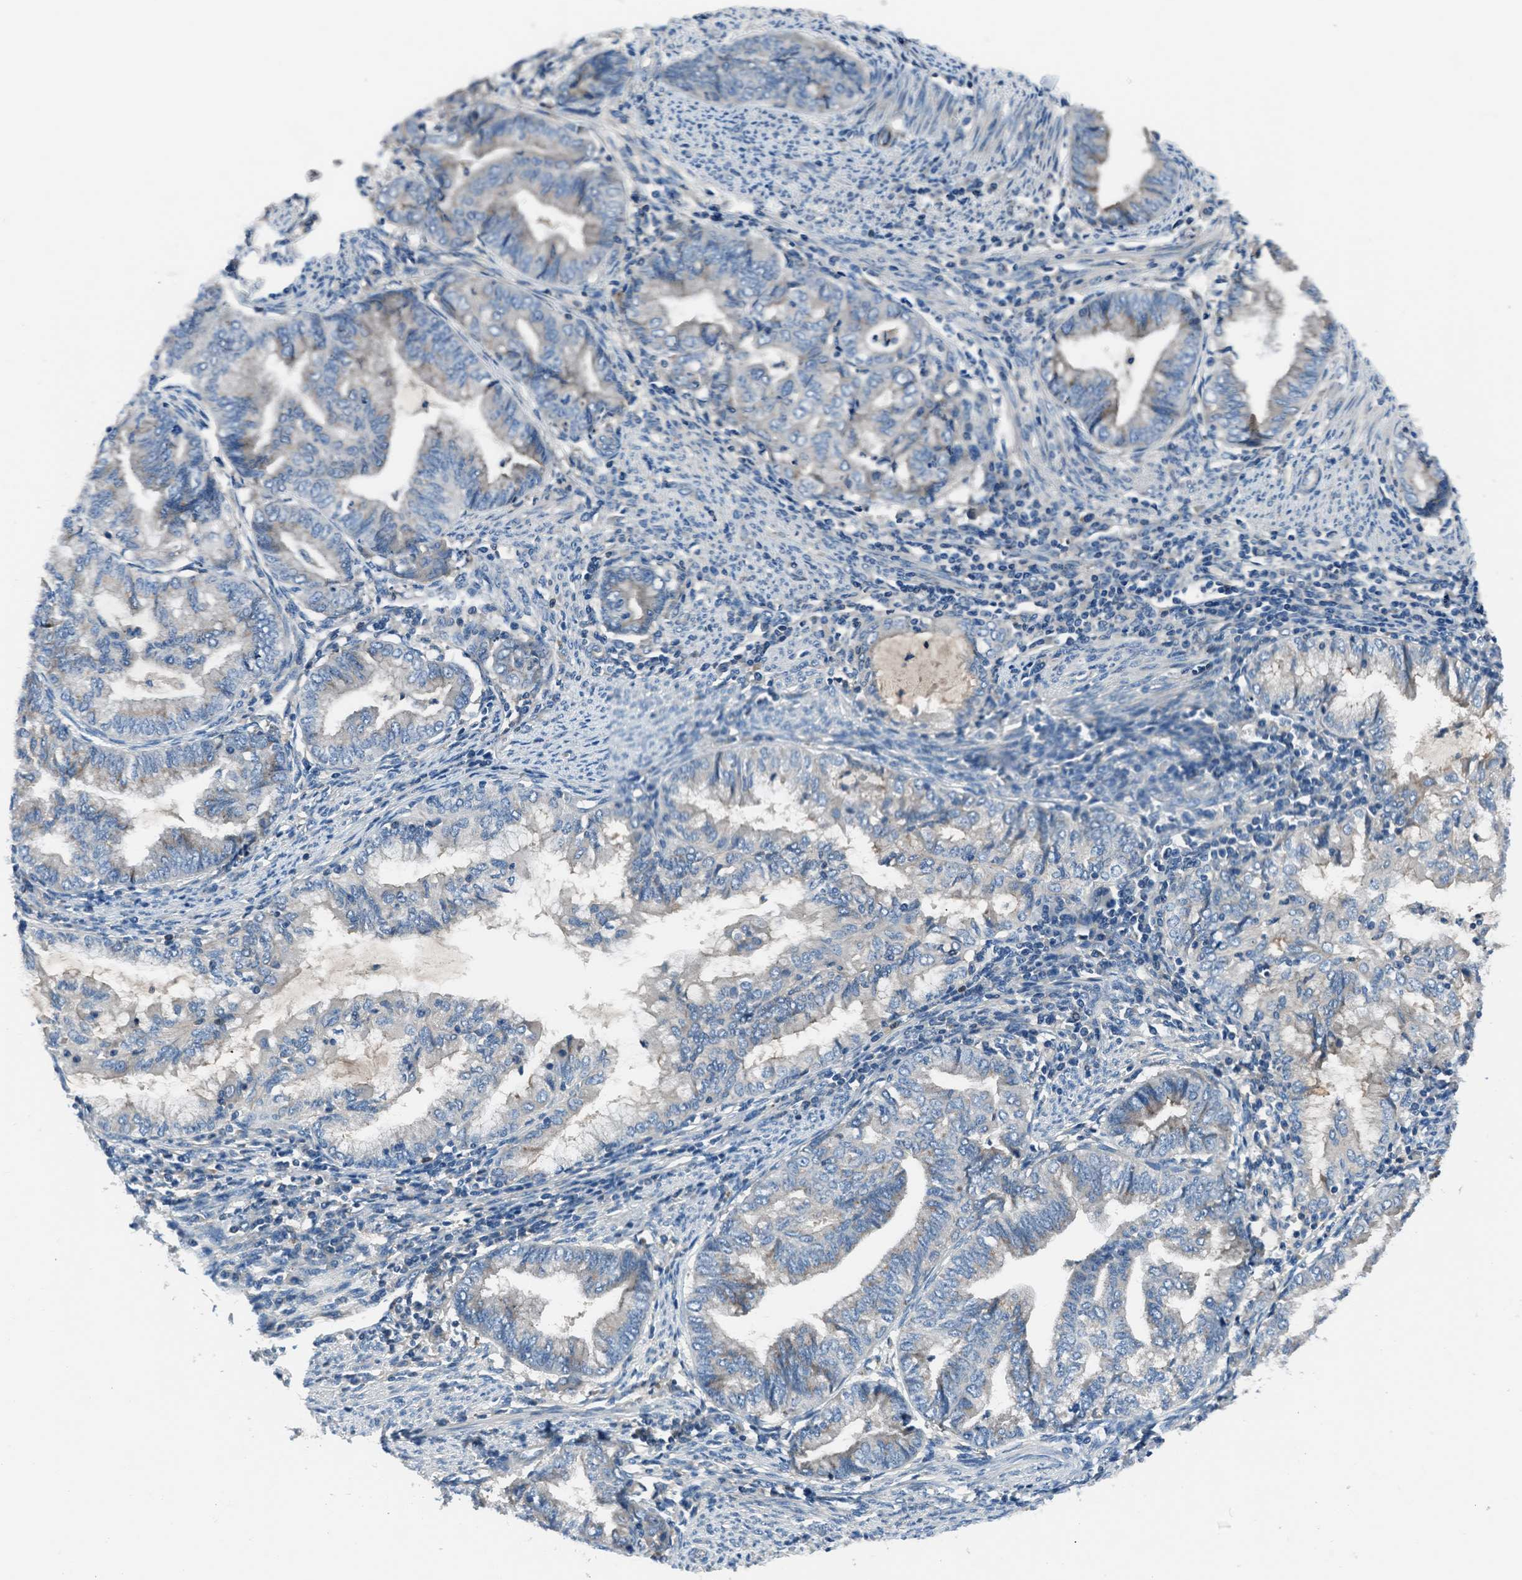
{"staining": {"intensity": "weak", "quantity": "<25%", "location": "cytoplasmic/membranous"}, "tissue": "endometrial cancer", "cell_type": "Tumor cells", "image_type": "cancer", "snomed": [{"axis": "morphology", "description": "Adenocarcinoma, NOS"}, {"axis": "topography", "description": "Endometrium"}], "caption": "Tumor cells are negative for brown protein staining in endometrial cancer (adenocarcinoma). The staining was performed using DAB (3,3'-diaminobenzidine) to visualize the protein expression in brown, while the nuclei were stained in blue with hematoxylin (Magnification: 20x).", "gene": "SLC38A6", "patient": {"sex": "female", "age": 79}}